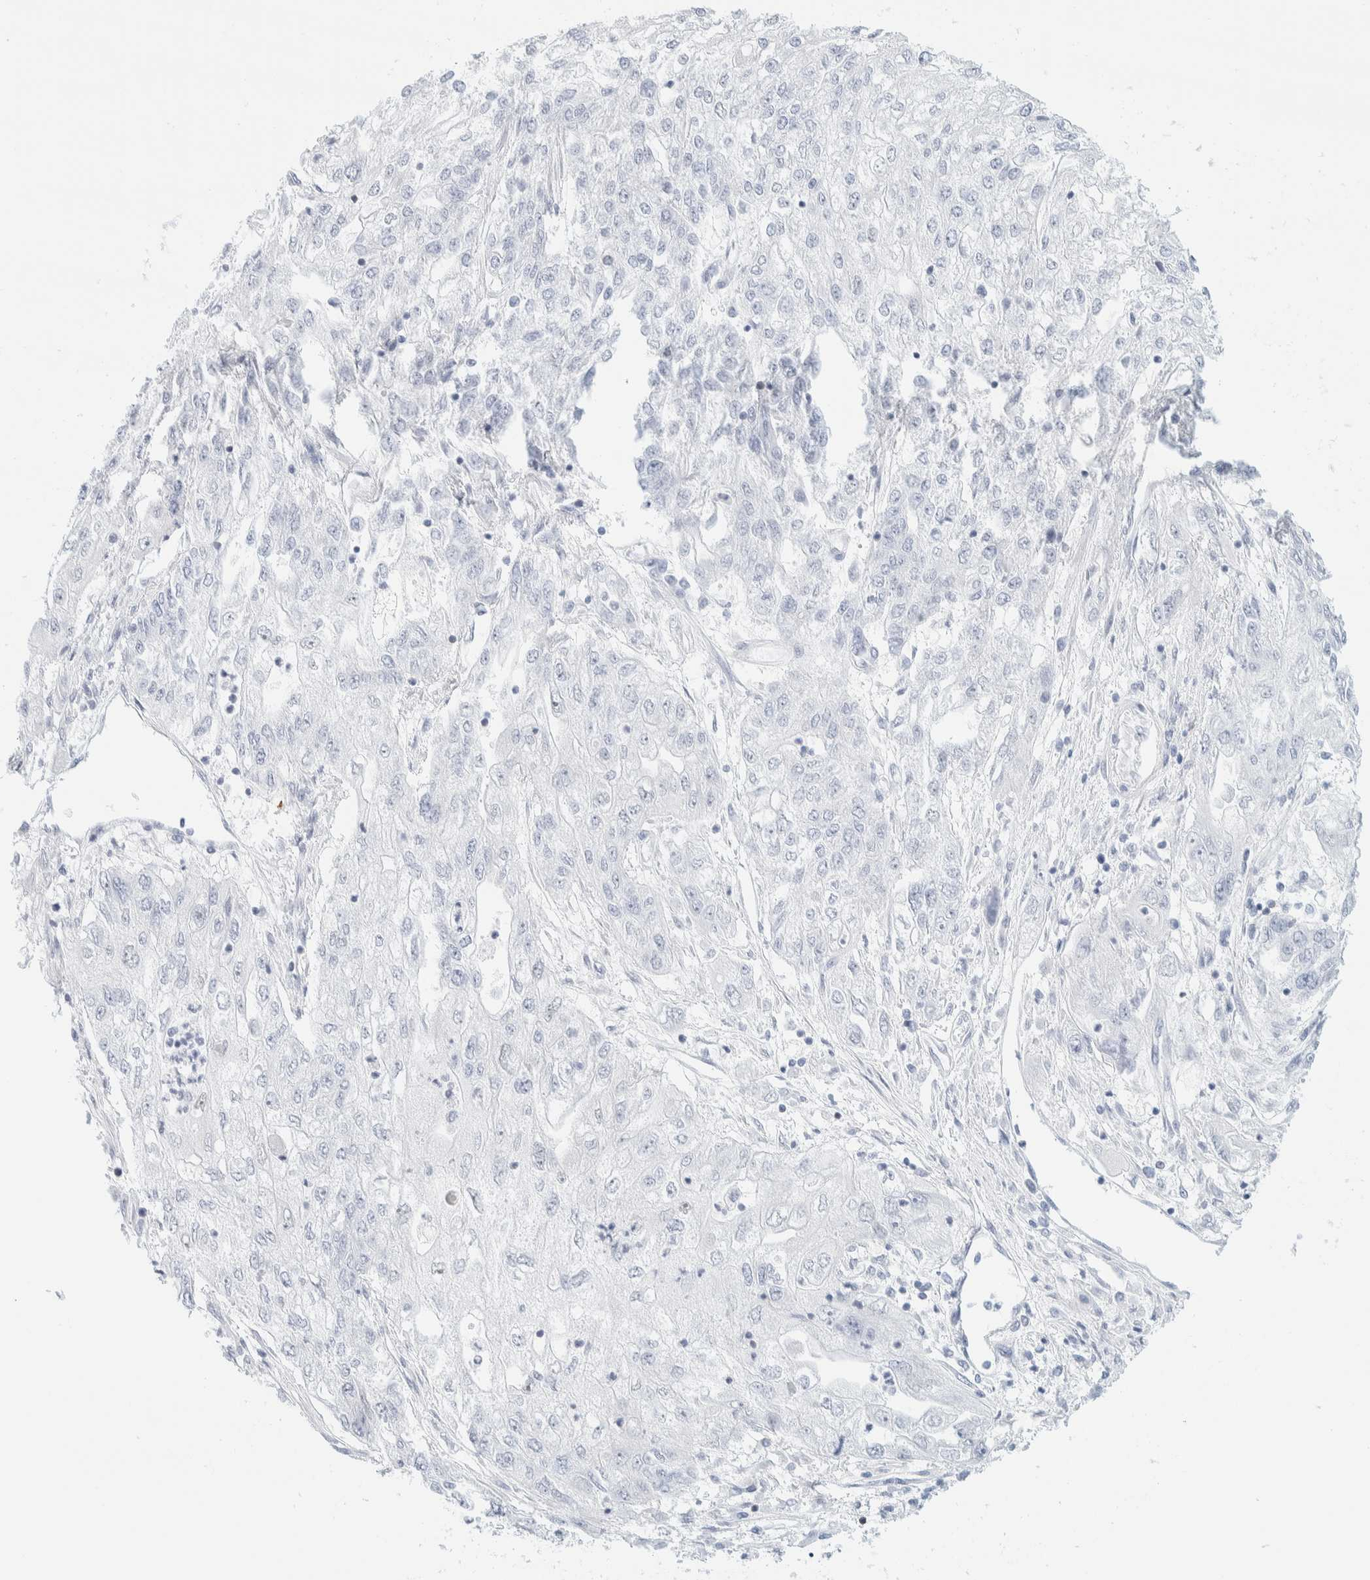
{"staining": {"intensity": "negative", "quantity": "none", "location": "none"}, "tissue": "endometrial cancer", "cell_type": "Tumor cells", "image_type": "cancer", "snomed": [{"axis": "morphology", "description": "Adenocarcinoma, NOS"}, {"axis": "topography", "description": "Endometrium"}], "caption": "High power microscopy histopathology image of an IHC micrograph of adenocarcinoma (endometrial), revealing no significant expression in tumor cells.", "gene": "ATCAY", "patient": {"sex": "female", "age": 49}}